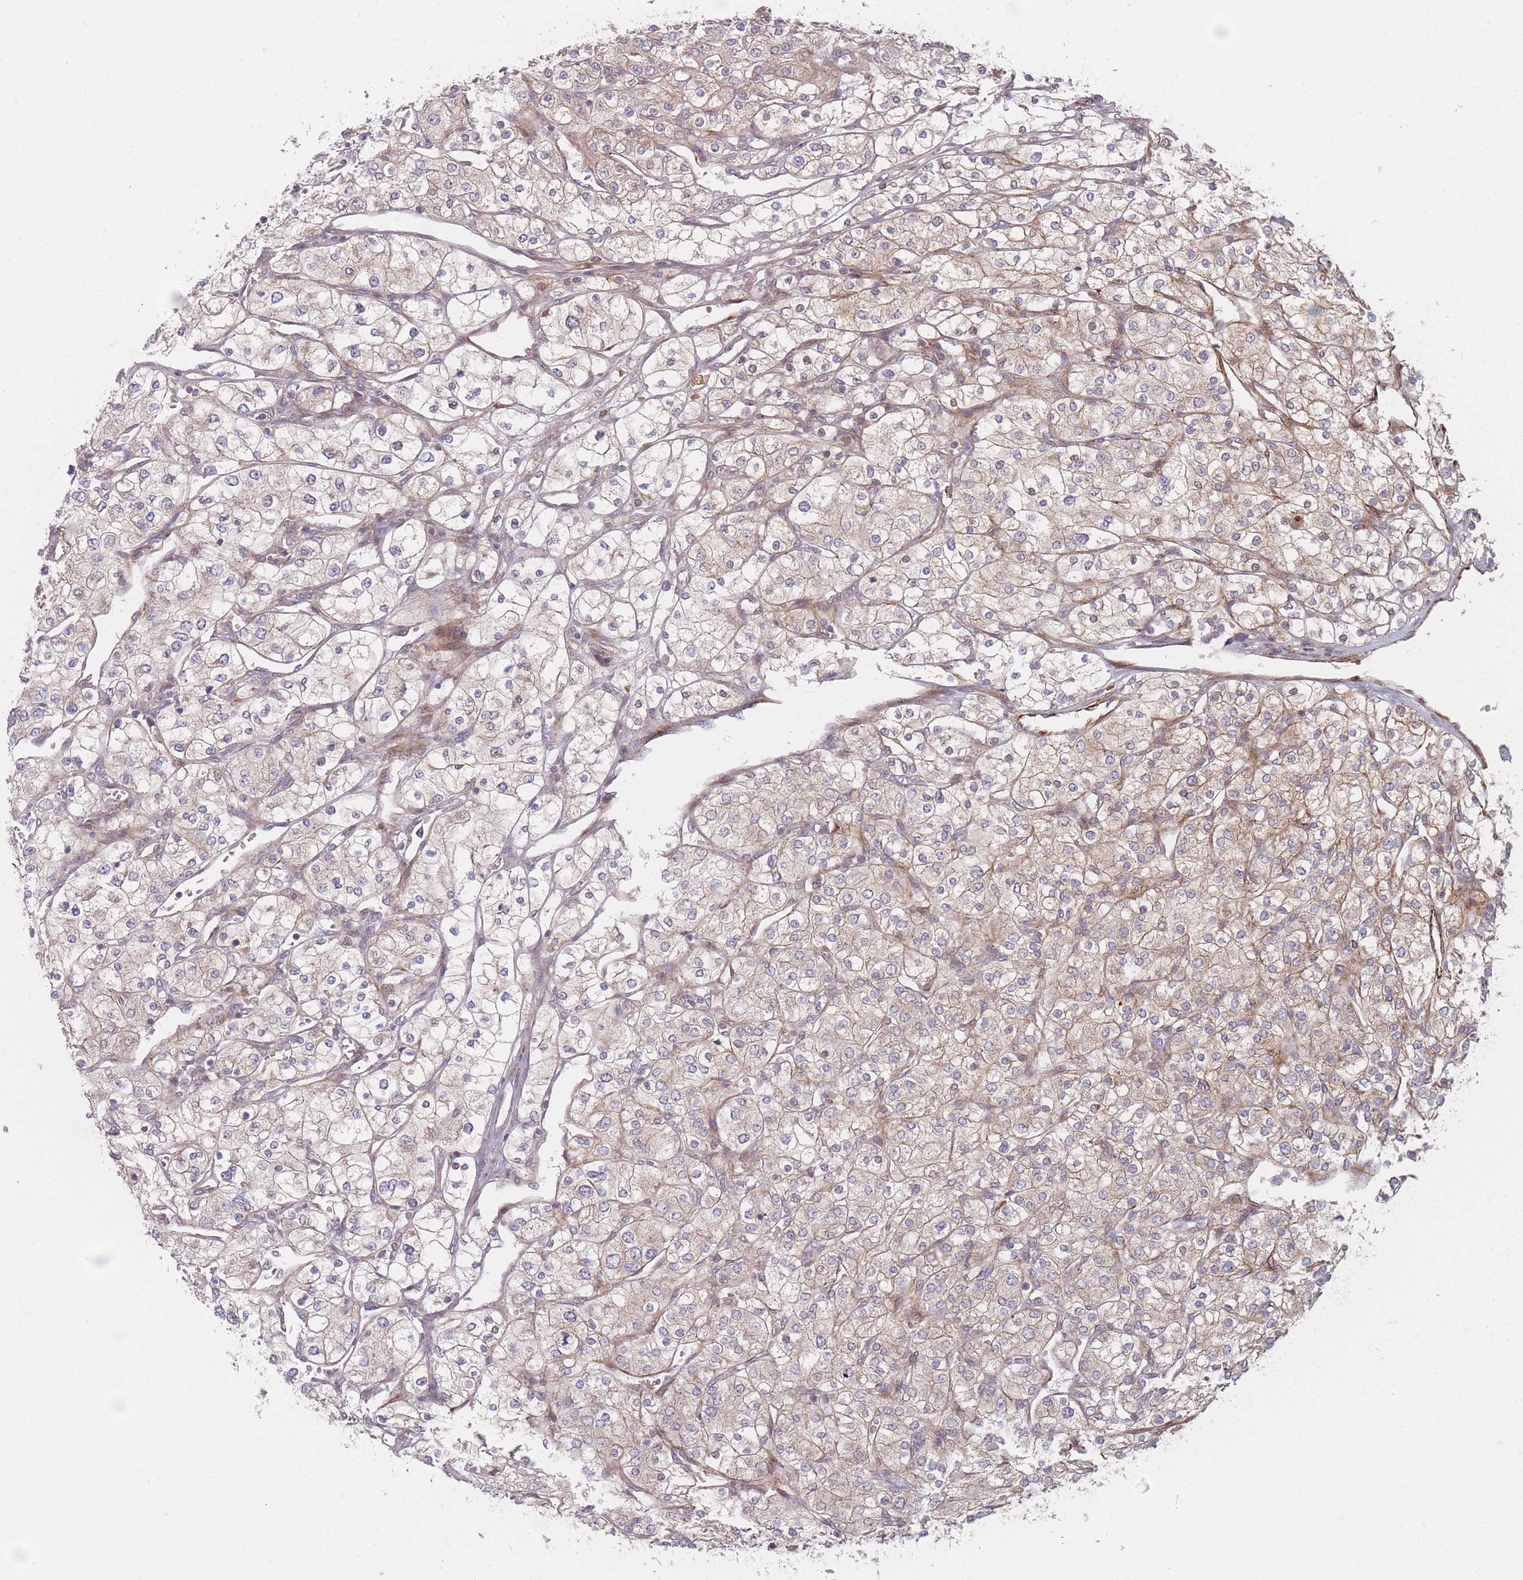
{"staining": {"intensity": "weak", "quantity": "<25%", "location": "cytoplasmic/membranous"}, "tissue": "renal cancer", "cell_type": "Tumor cells", "image_type": "cancer", "snomed": [{"axis": "morphology", "description": "Adenocarcinoma, NOS"}, {"axis": "topography", "description": "Kidney"}], "caption": "This histopathology image is of adenocarcinoma (renal) stained with immunohistochemistry (IHC) to label a protein in brown with the nuclei are counter-stained blue. There is no positivity in tumor cells.", "gene": "EEF1AKMT2", "patient": {"sex": "male", "age": 80}}